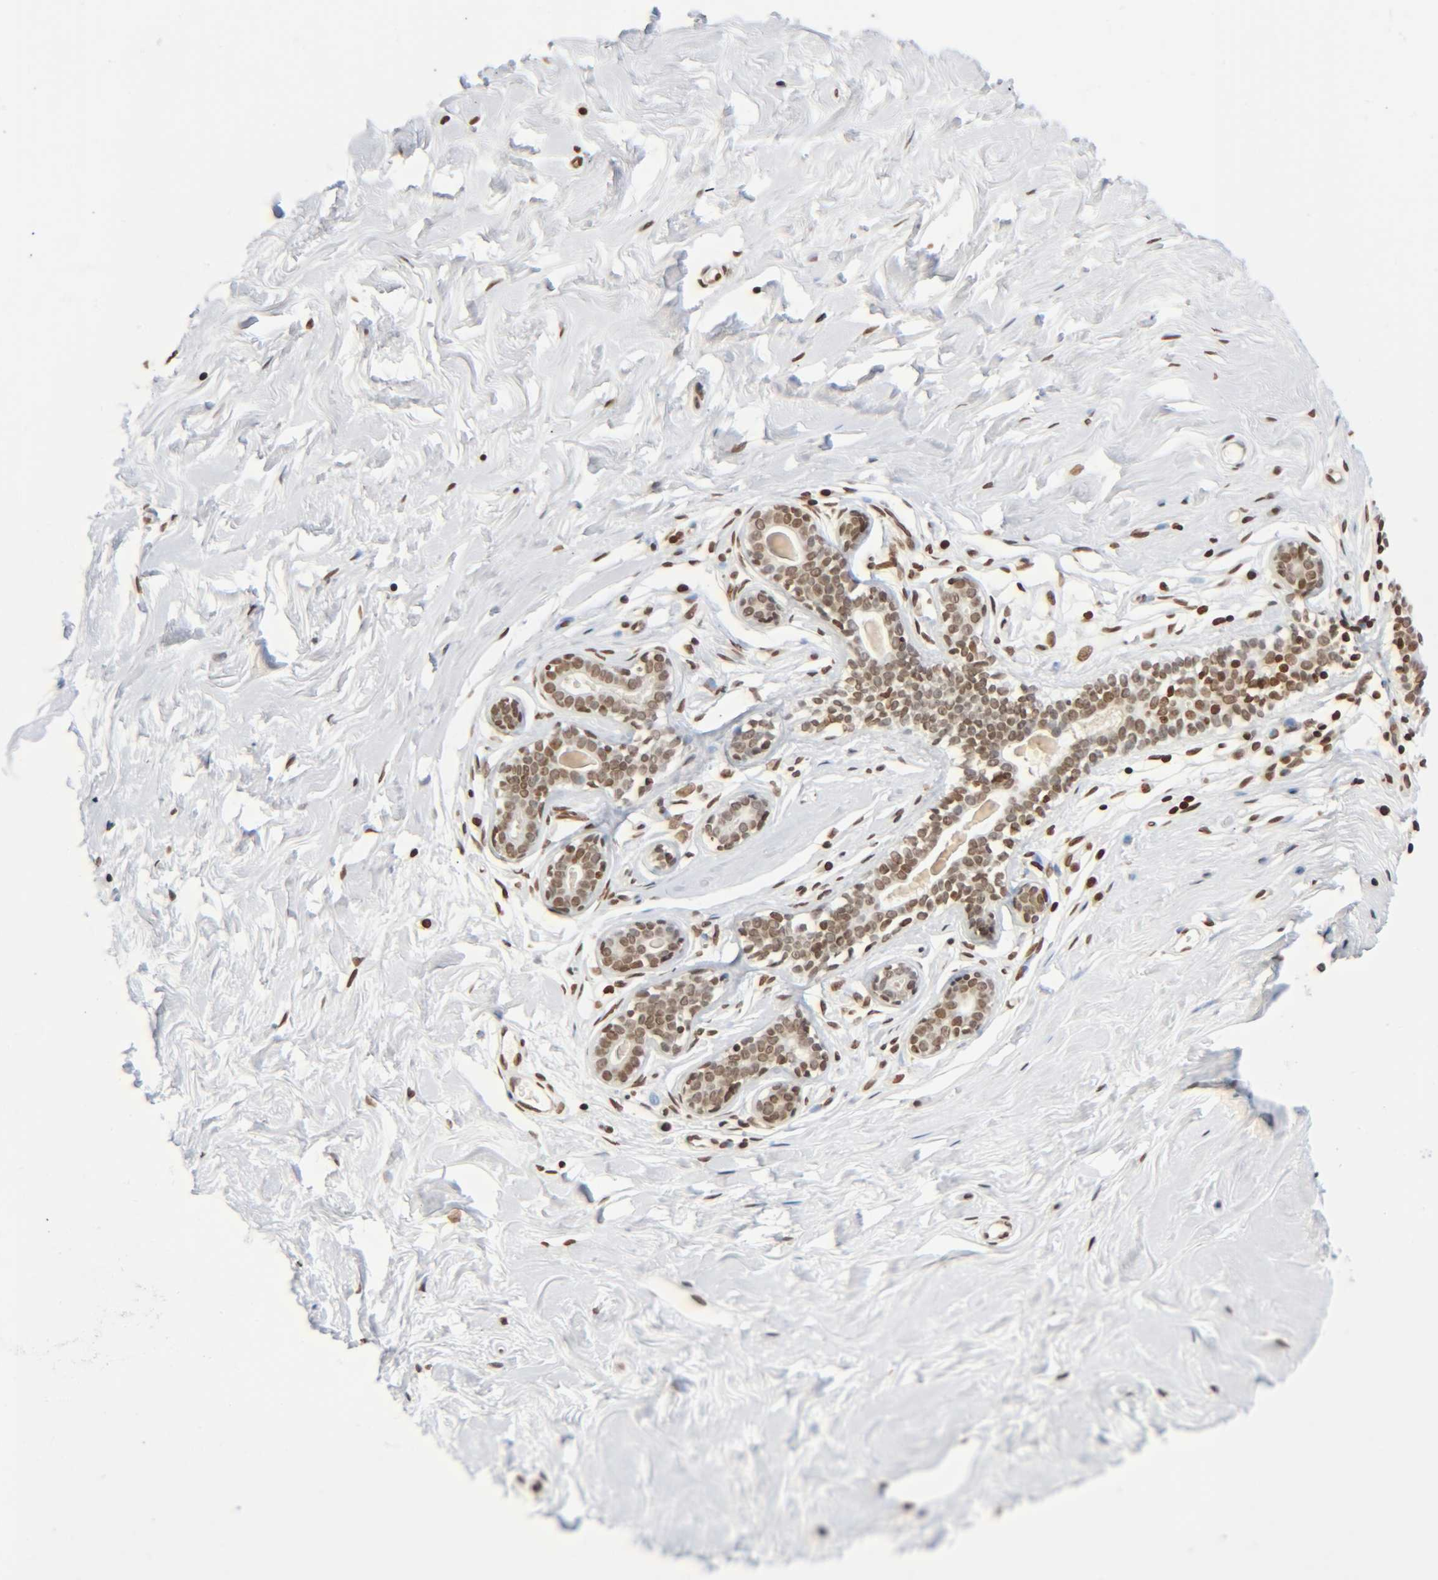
{"staining": {"intensity": "moderate", "quantity": ">75%", "location": "nuclear"}, "tissue": "breast", "cell_type": "Adipocytes", "image_type": "normal", "snomed": [{"axis": "morphology", "description": "Normal tissue, NOS"}, {"axis": "topography", "description": "Breast"}], "caption": "Immunohistochemical staining of normal breast reveals >75% levels of moderate nuclear protein positivity in approximately >75% of adipocytes.", "gene": "HOXA6", "patient": {"sex": "female", "age": 23}}